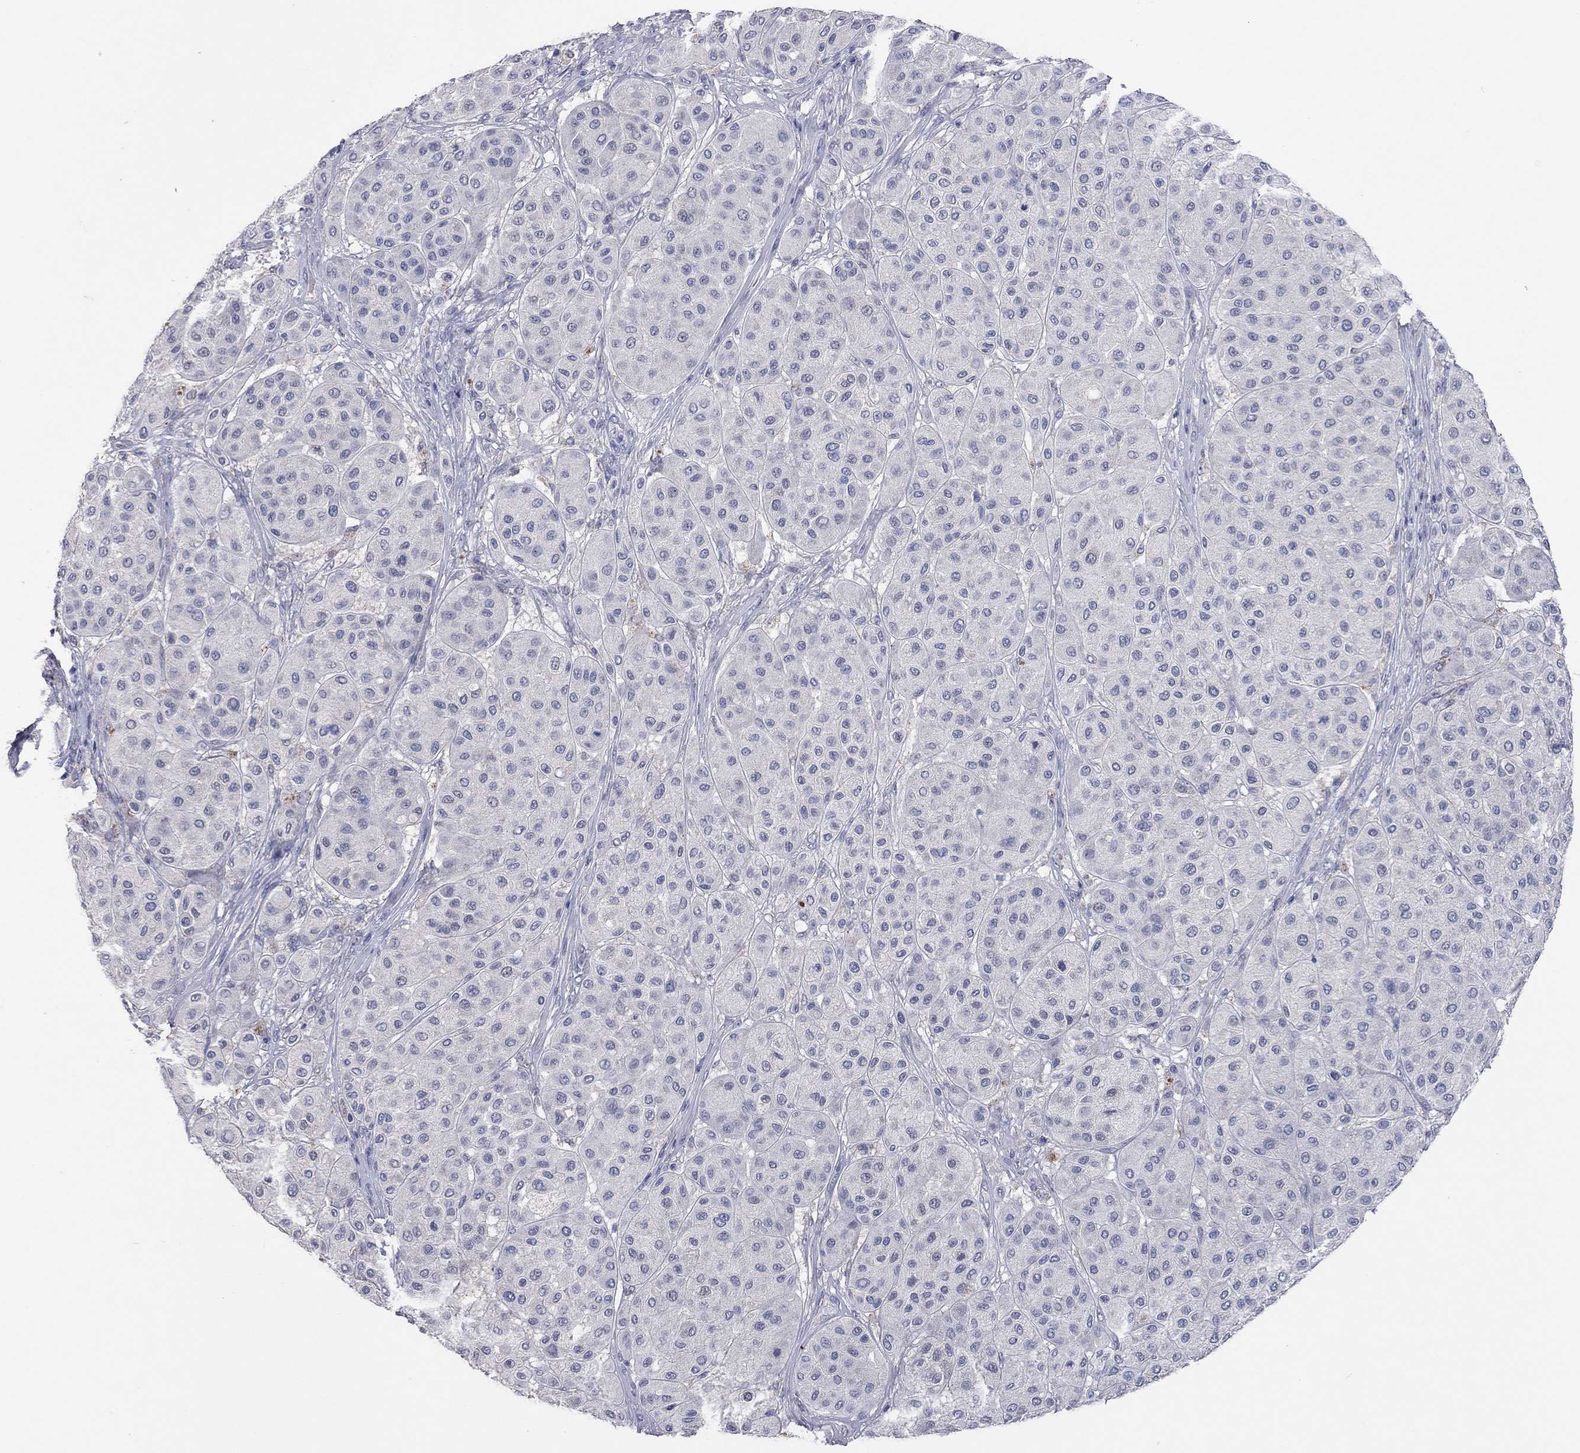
{"staining": {"intensity": "negative", "quantity": "none", "location": "none"}, "tissue": "melanoma", "cell_type": "Tumor cells", "image_type": "cancer", "snomed": [{"axis": "morphology", "description": "Malignant melanoma, Metastatic site"}, {"axis": "topography", "description": "Smooth muscle"}], "caption": "Image shows no protein staining in tumor cells of melanoma tissue.", "gene": "MMP13", "patient": {"sex": "male", "age": 41}}